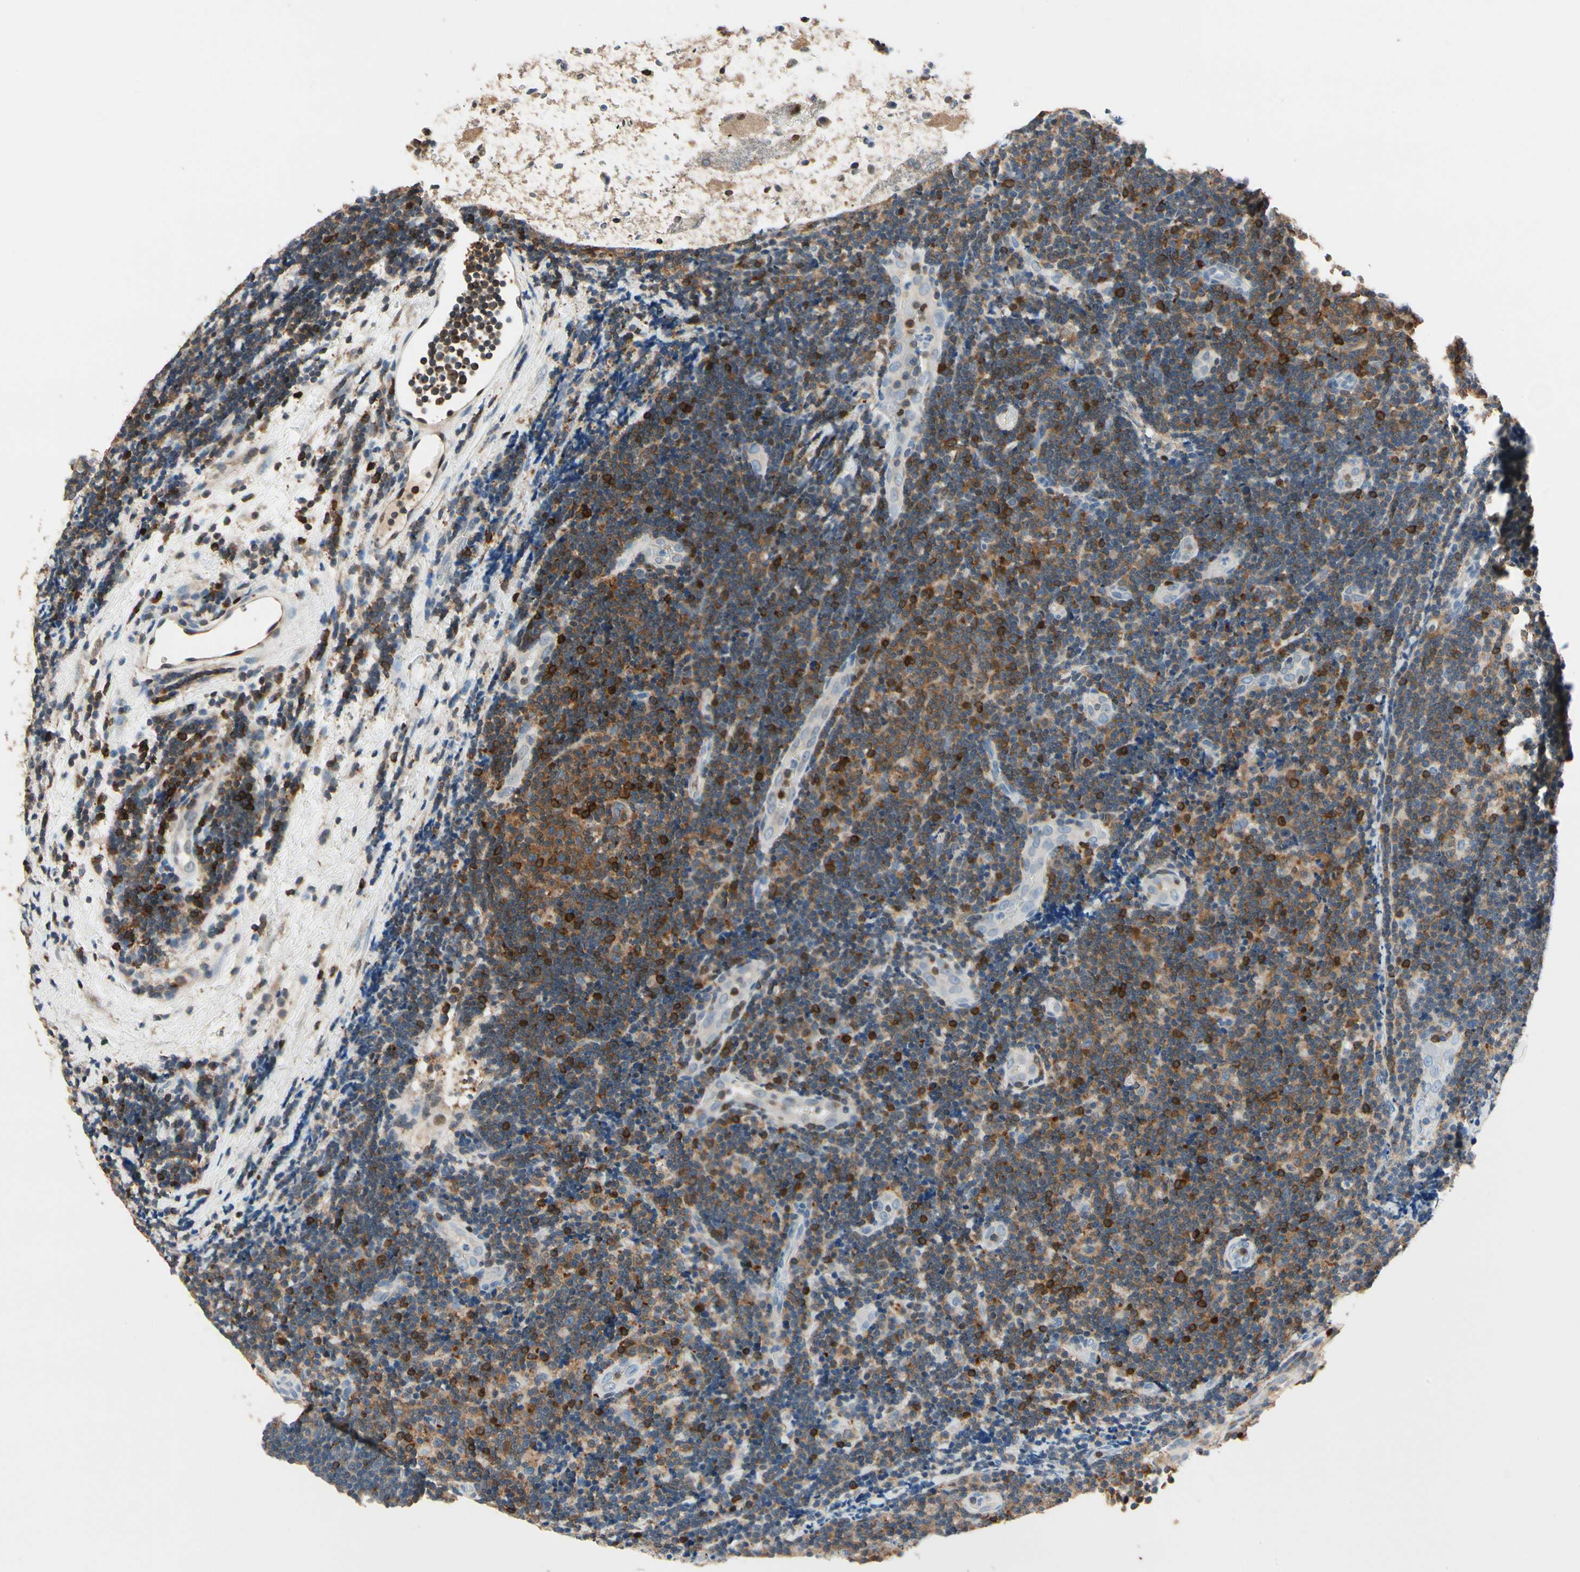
{"staining": {"intensity": "moderate", "quantity": ">75%", "location": "cytoplasmic/membranous"}, "tissue": "lymphoma", "cell_type": "Tumor cells", "image_type": "cancer", "snomed": [{"axis": "morphology", "description": "Malignant lymphoma, non-Hodgkin's type, Low grade"}, {"axis": "topography", "description": "Lymph node"}], "caption": "This image exhibits lymphoma stained with IHC to label a protein in brown. The cytoplasmic/membranous of tumor cells show moderate positivity for the protein. Nuclei are counter-stained blue.", "gene": "NFATC2", "patient": {"sex": "male", "age": 83}}